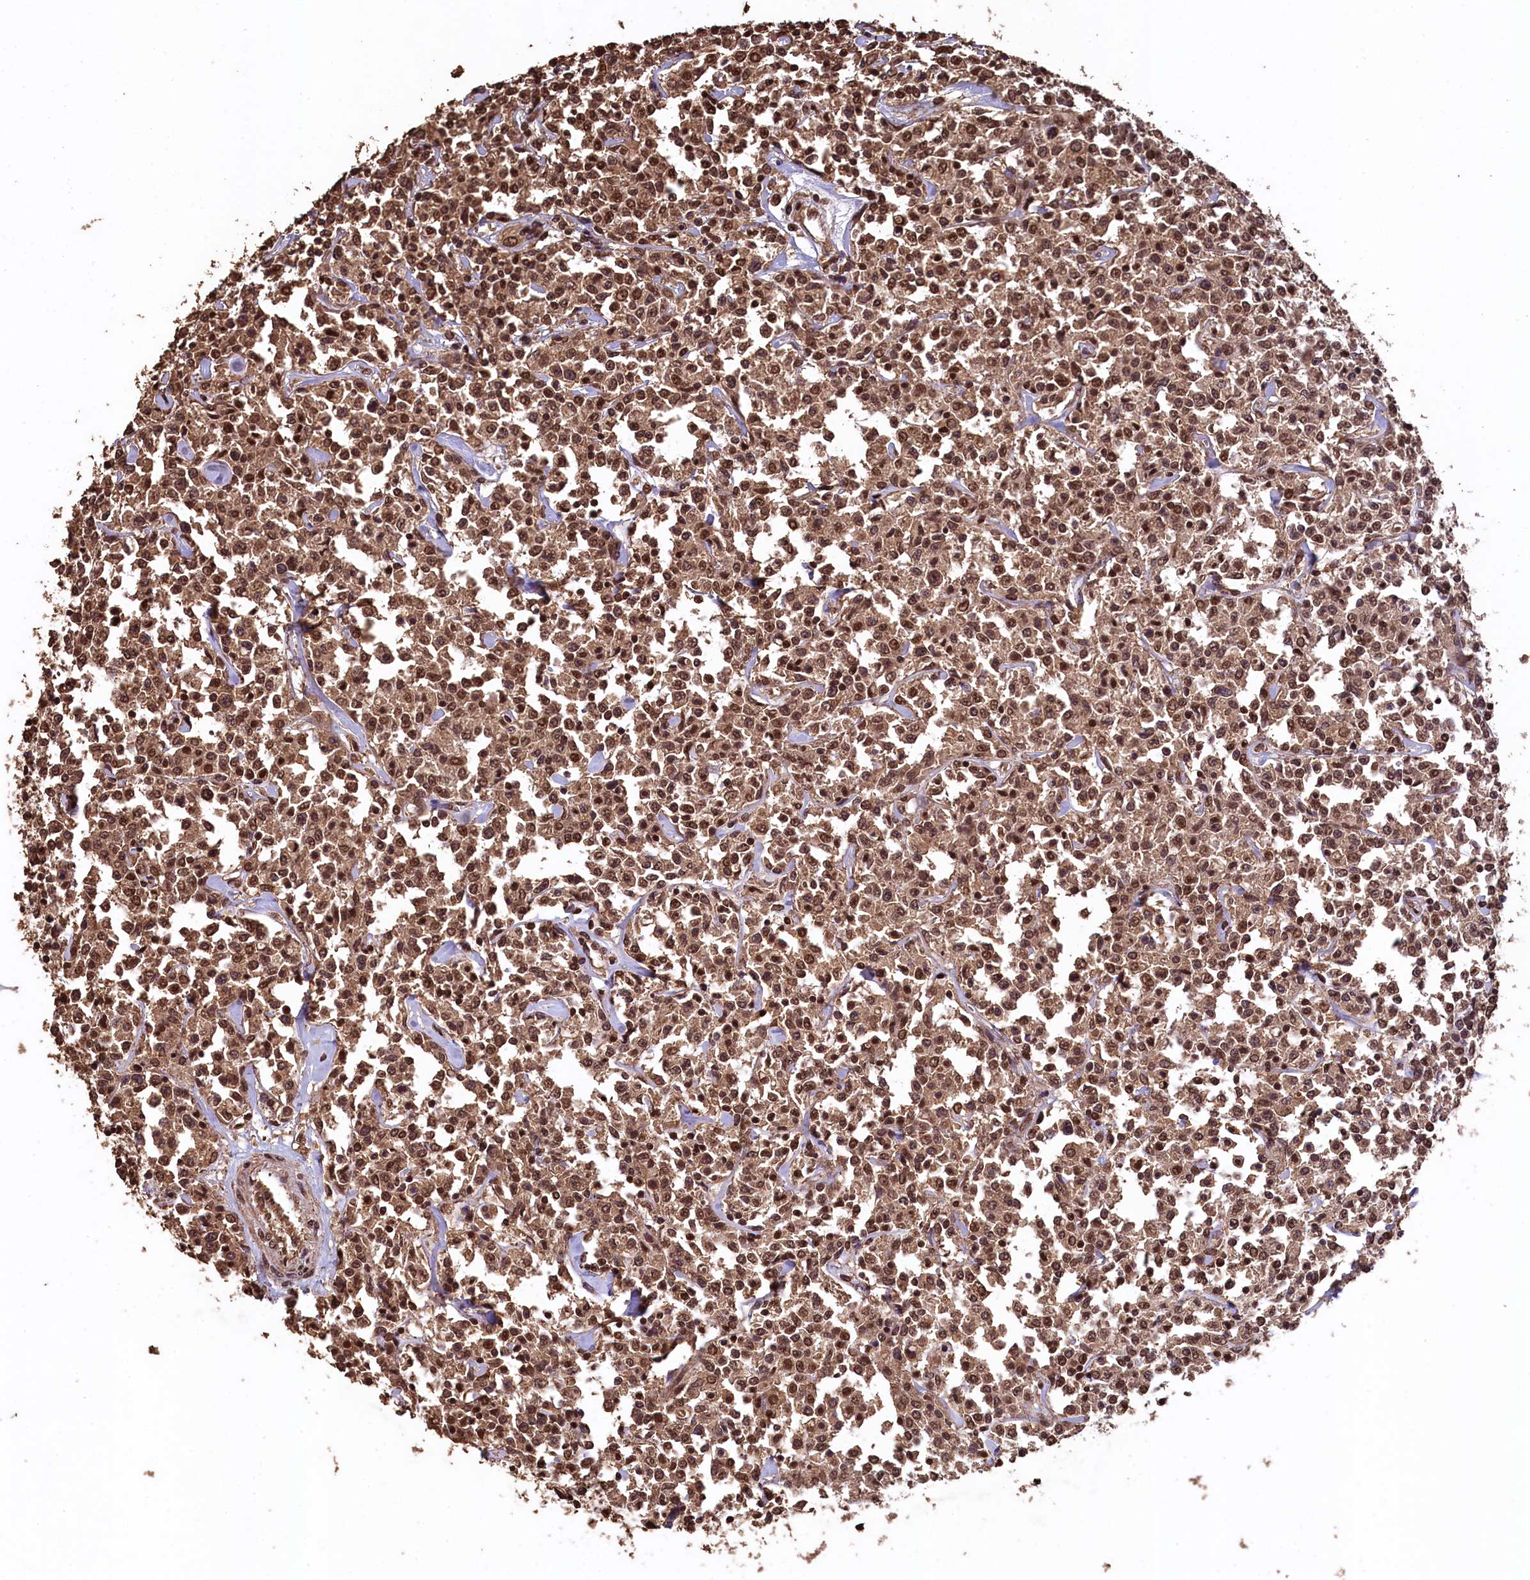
{"staining": {"intensity": "moderate", "quantity": ">75%", "location": "cytoplasmic/membranous,nuclear"}, "tissue": "lymphoma", "cell_type": "Tumor cells", "image_type": "cancer", "snomed": [{"axis": "morphology", "description": "Malignant lymphoma, non-Hodgkin's type, Low grade"}, {"axis": "topography", "description": "Small intestine"}], "caption": "Malignant lymphoma, non-Hodgkin's type (low-grade) stained for a protein (brown) demonstrates moderate cytoplasmic/membranous and nuclear positive positivity in about >75% of tumor cells.", "gene": "CEP57L1", "patient": {"sex": "female", "age": 59}}